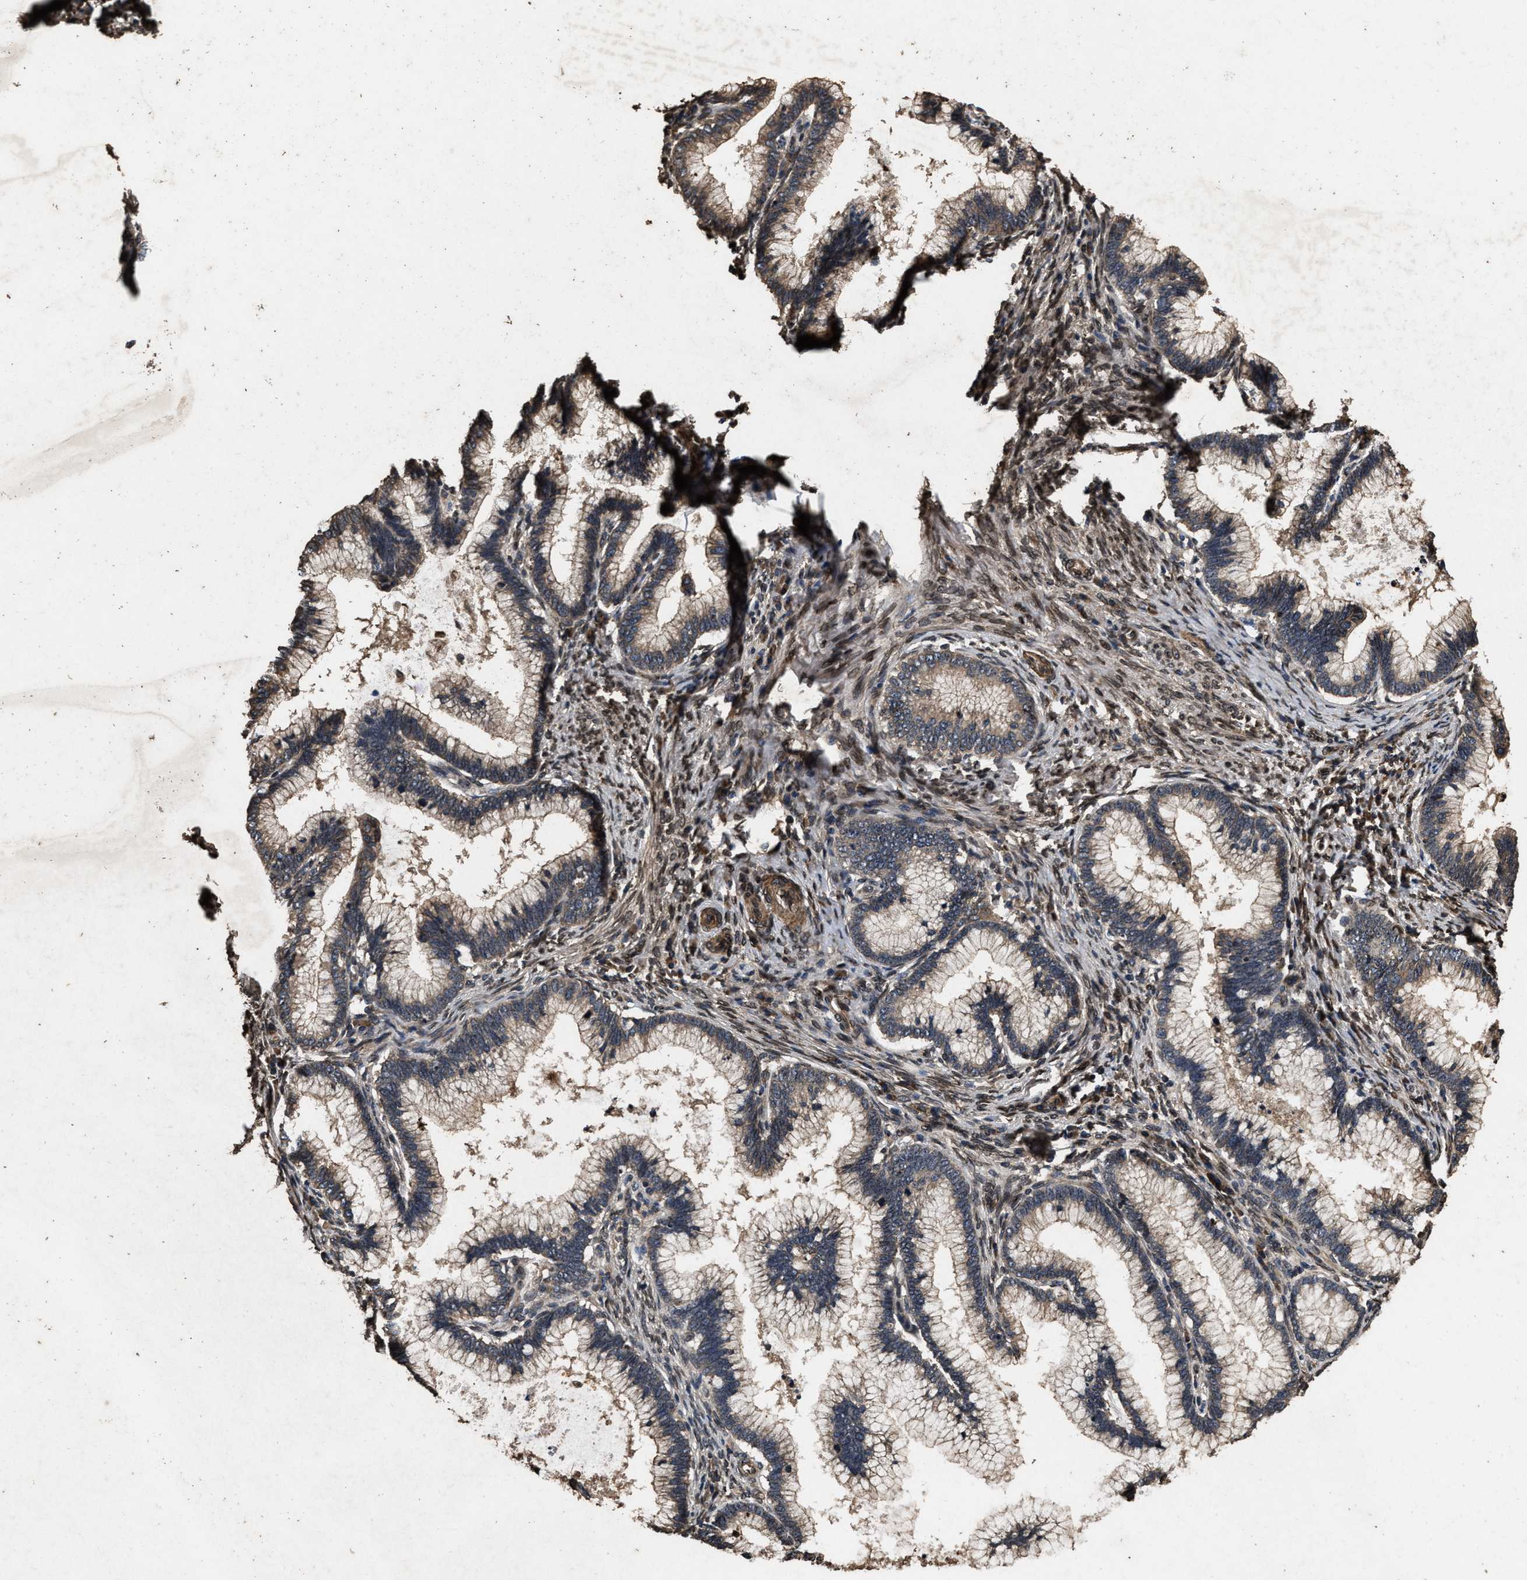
{"staining": {"intensity": "weak", "quantity": ">75%", "location": "cytoplasmic/membranous"}, "tissue": "cervical cancer", "cell_type": "Tumor cells", "image_type": "cancer", "snomed": [{"axis": "morphology", "description": "Adenocarcinoma, NOS"}, {"axis": "topography", "description": "Cervix"}], "caption": "Immunohistochemistry staining of adenocarcinoma (cervical), which shows low levels of weak cytoplasmic/membranous staining in about >75% of tumor cells indicating weak cytoplasmic/membranous protein staining. The staining was performed using DAB (brown) for protein detection and nuclei were counterstained in hematoxylin (blue).", "gene": "ACCS", "patient": {"sex": "female", "age": 36}}